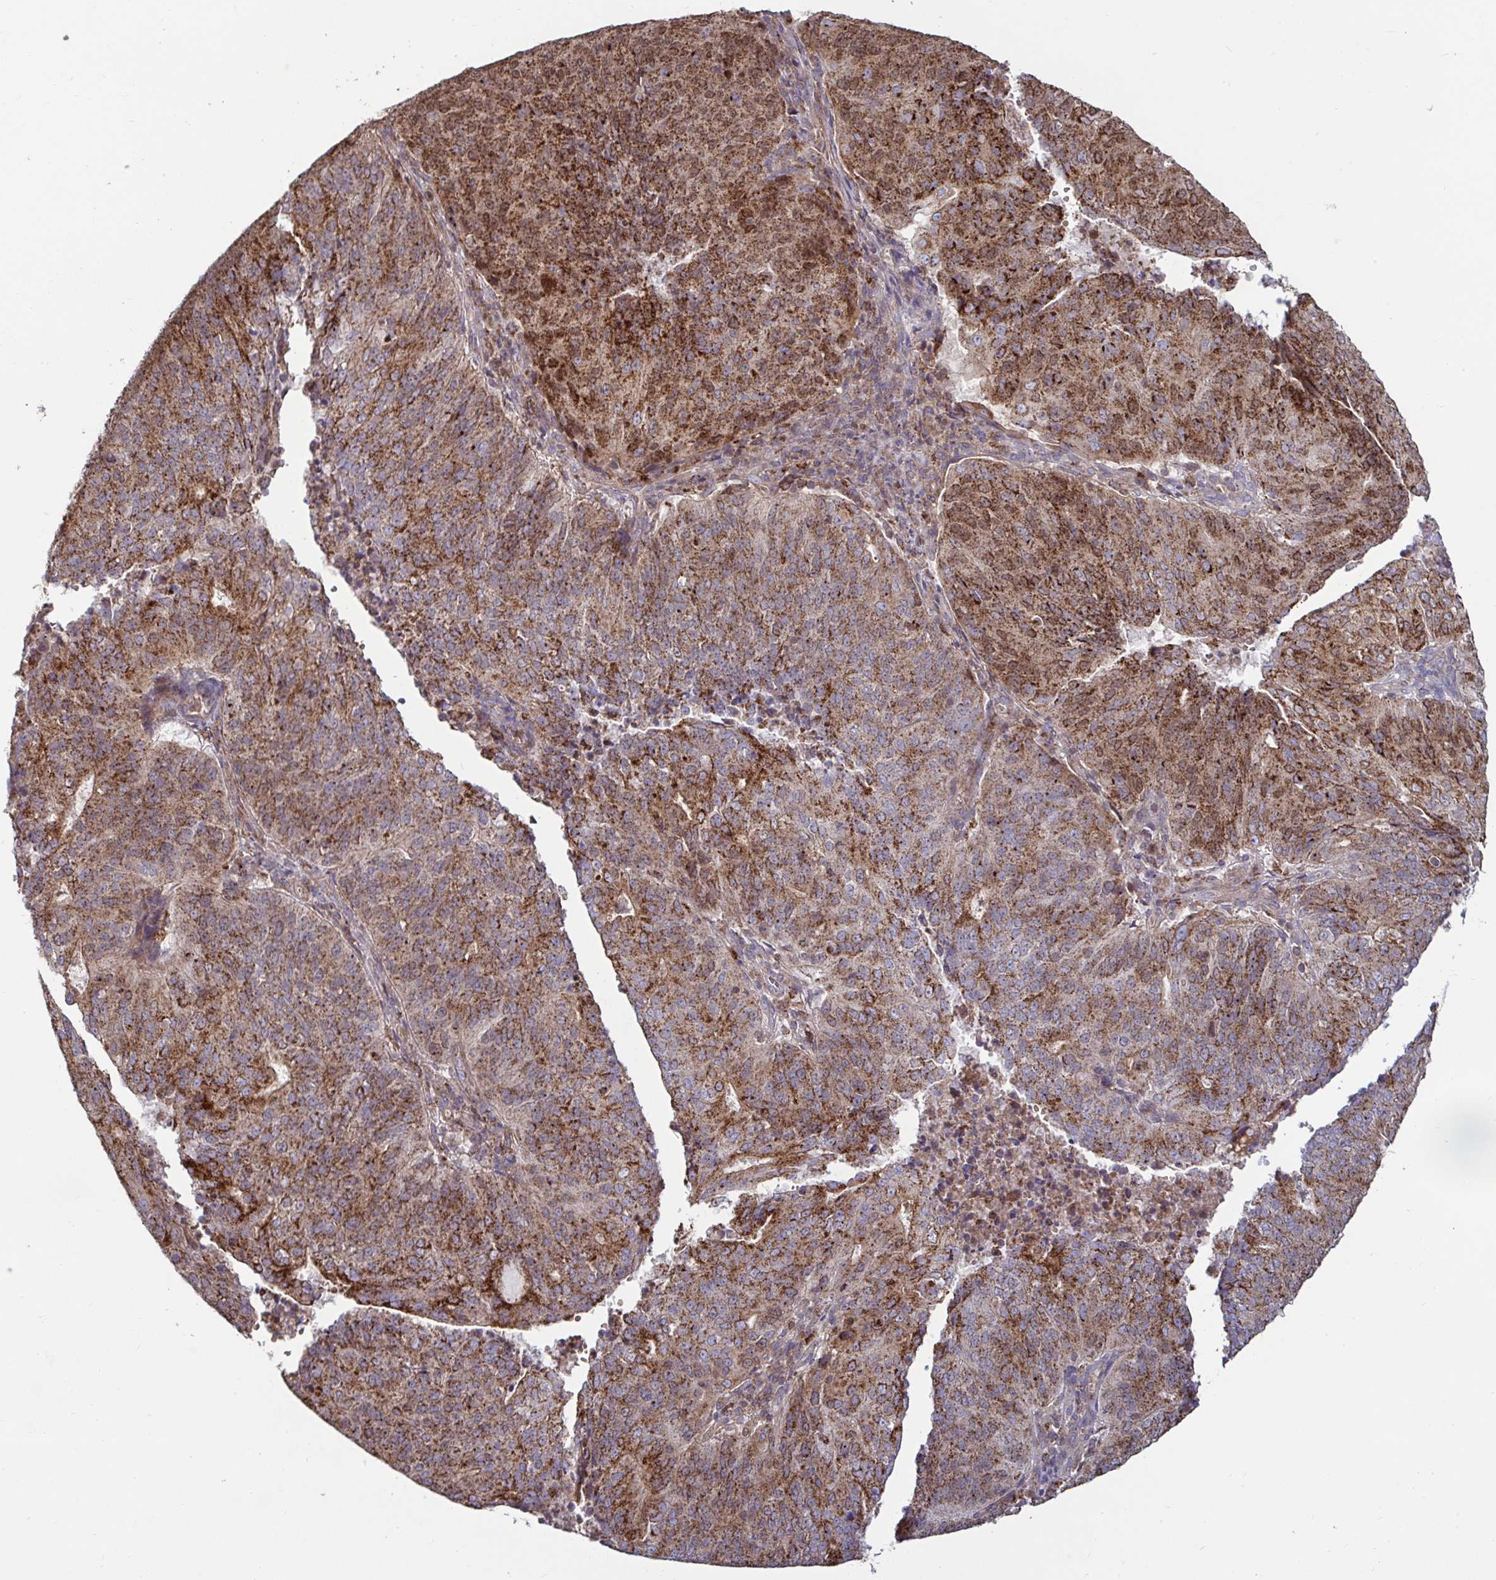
{"staining": {"intensity": "strong", "quantity": ">75%", "location": "cytoplasmic/membranous"}, "tissue": "endometrial cancer", "cell_type": "Tumor cells", "image_type": "cancer", "snomed": [{"axis": "morphology", "description": "Adenocarcinoma, NOS"}, {"axis": "topography", "description": "Endometrium"}], "caption": "Protein staining of adenocarcinoma (endometrial) tissue reveals strong cytoplasmic/membranous positivity in about >75% of tumor cells. The staining was performed using DAB (3,3'-diaminobenzidine), with brown indicating positive protein expression. Nuclei are stained blue with hematoxylin.", "gene": "SPRY1", "patient": {"sex": "female", "age": 82}}